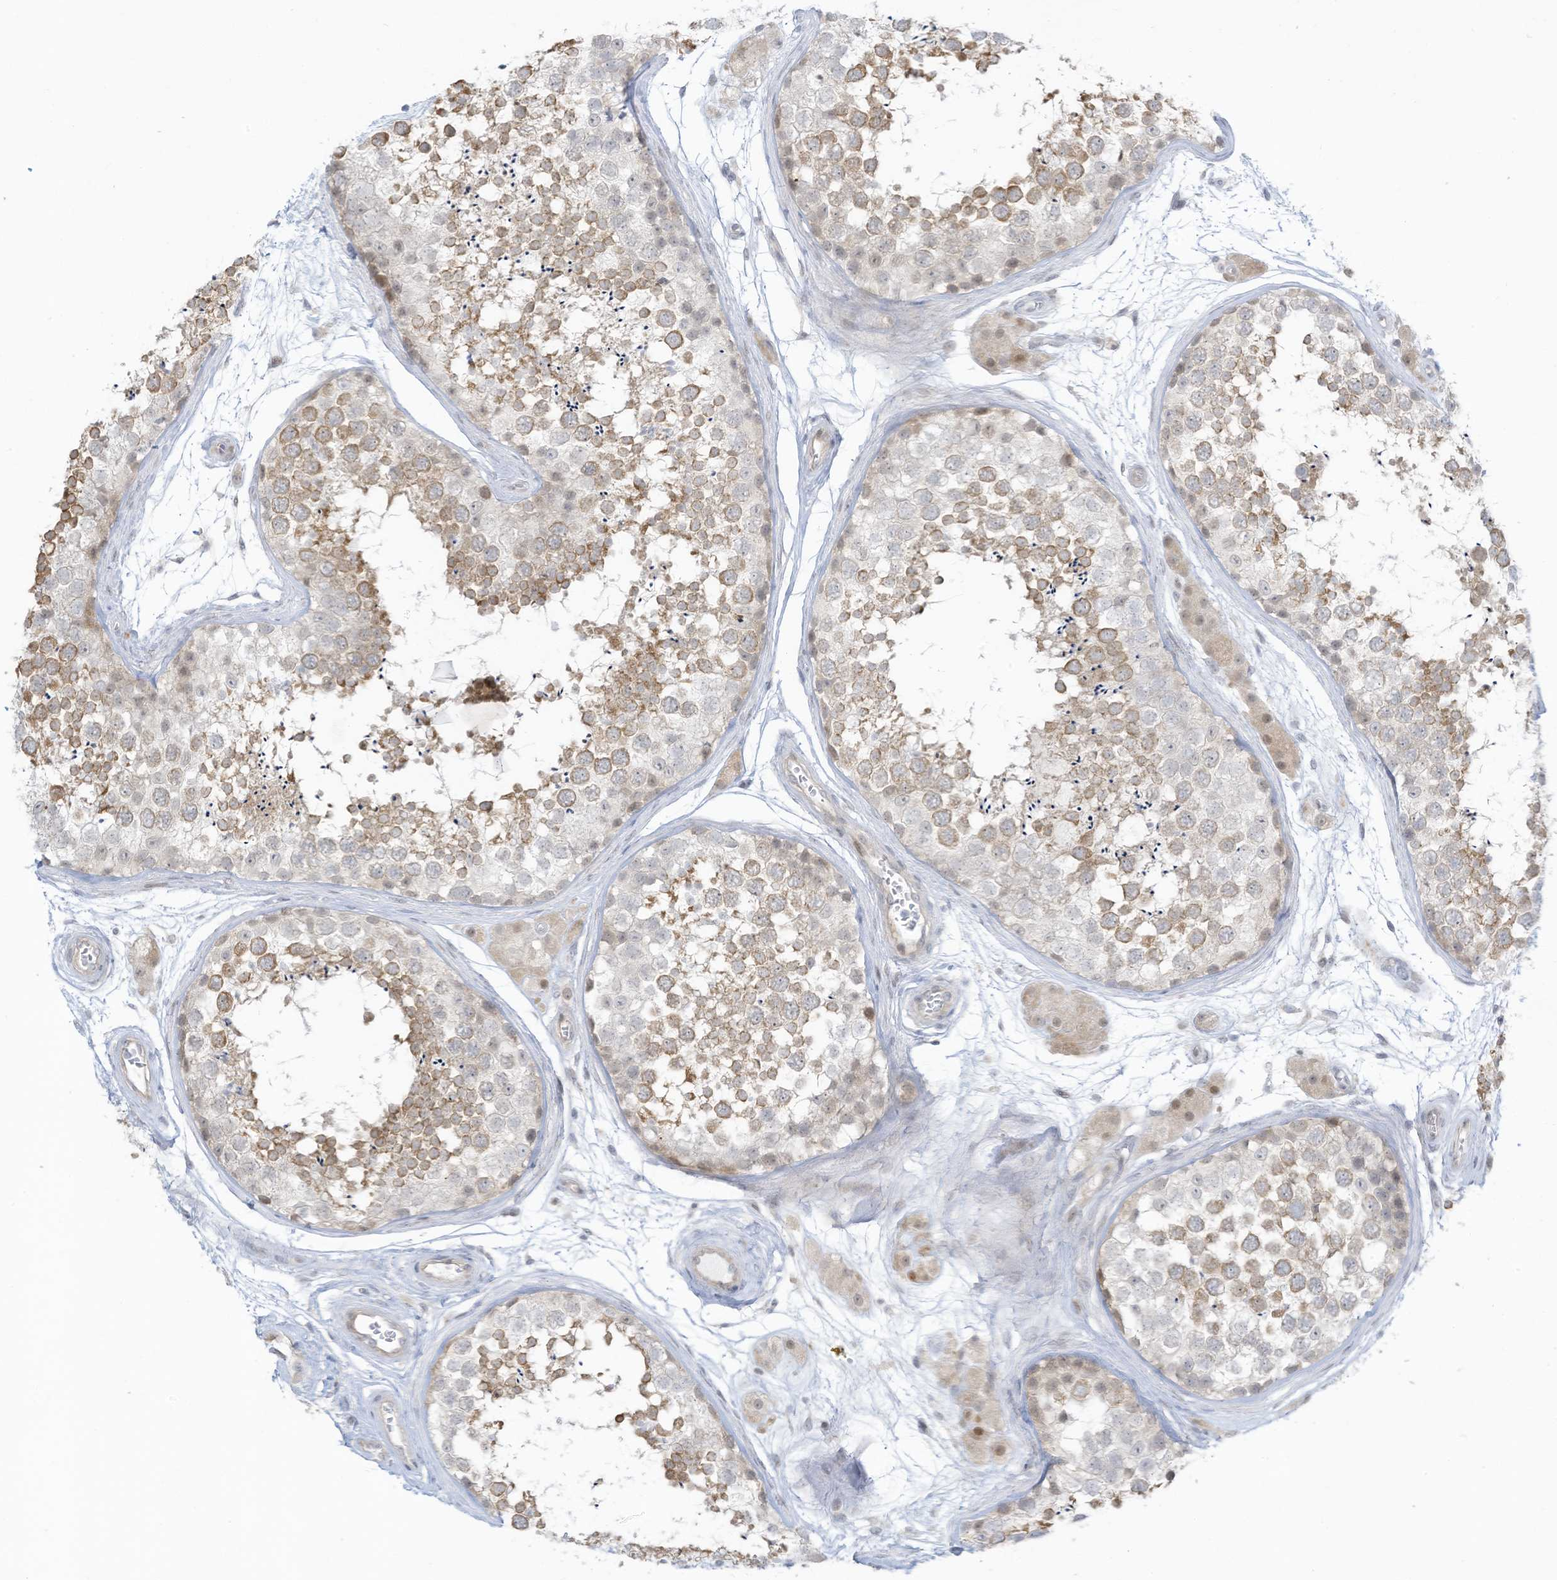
{"staining": {"intensity": "moderate", "quantity": "25%-75%", "location": "cytoplasmic/membranous"}, "tissue": "testis", "cell_type": "Cells in seminiferous ducts", "image_type": "normal", "snomed": [{"axis": "morphology", "description": "Normal tissue, NOS"}, {"axis": "topography", "description": "Testis"}], "caption": "Human testis stained with a brown dye shows moderate cytoplasmic/membranous positive positivity in approximately 25%-75% of cells in seminiferous ducts.", "gene": "ASPRV1", "patient": {"sex": "male", "age": 56}}